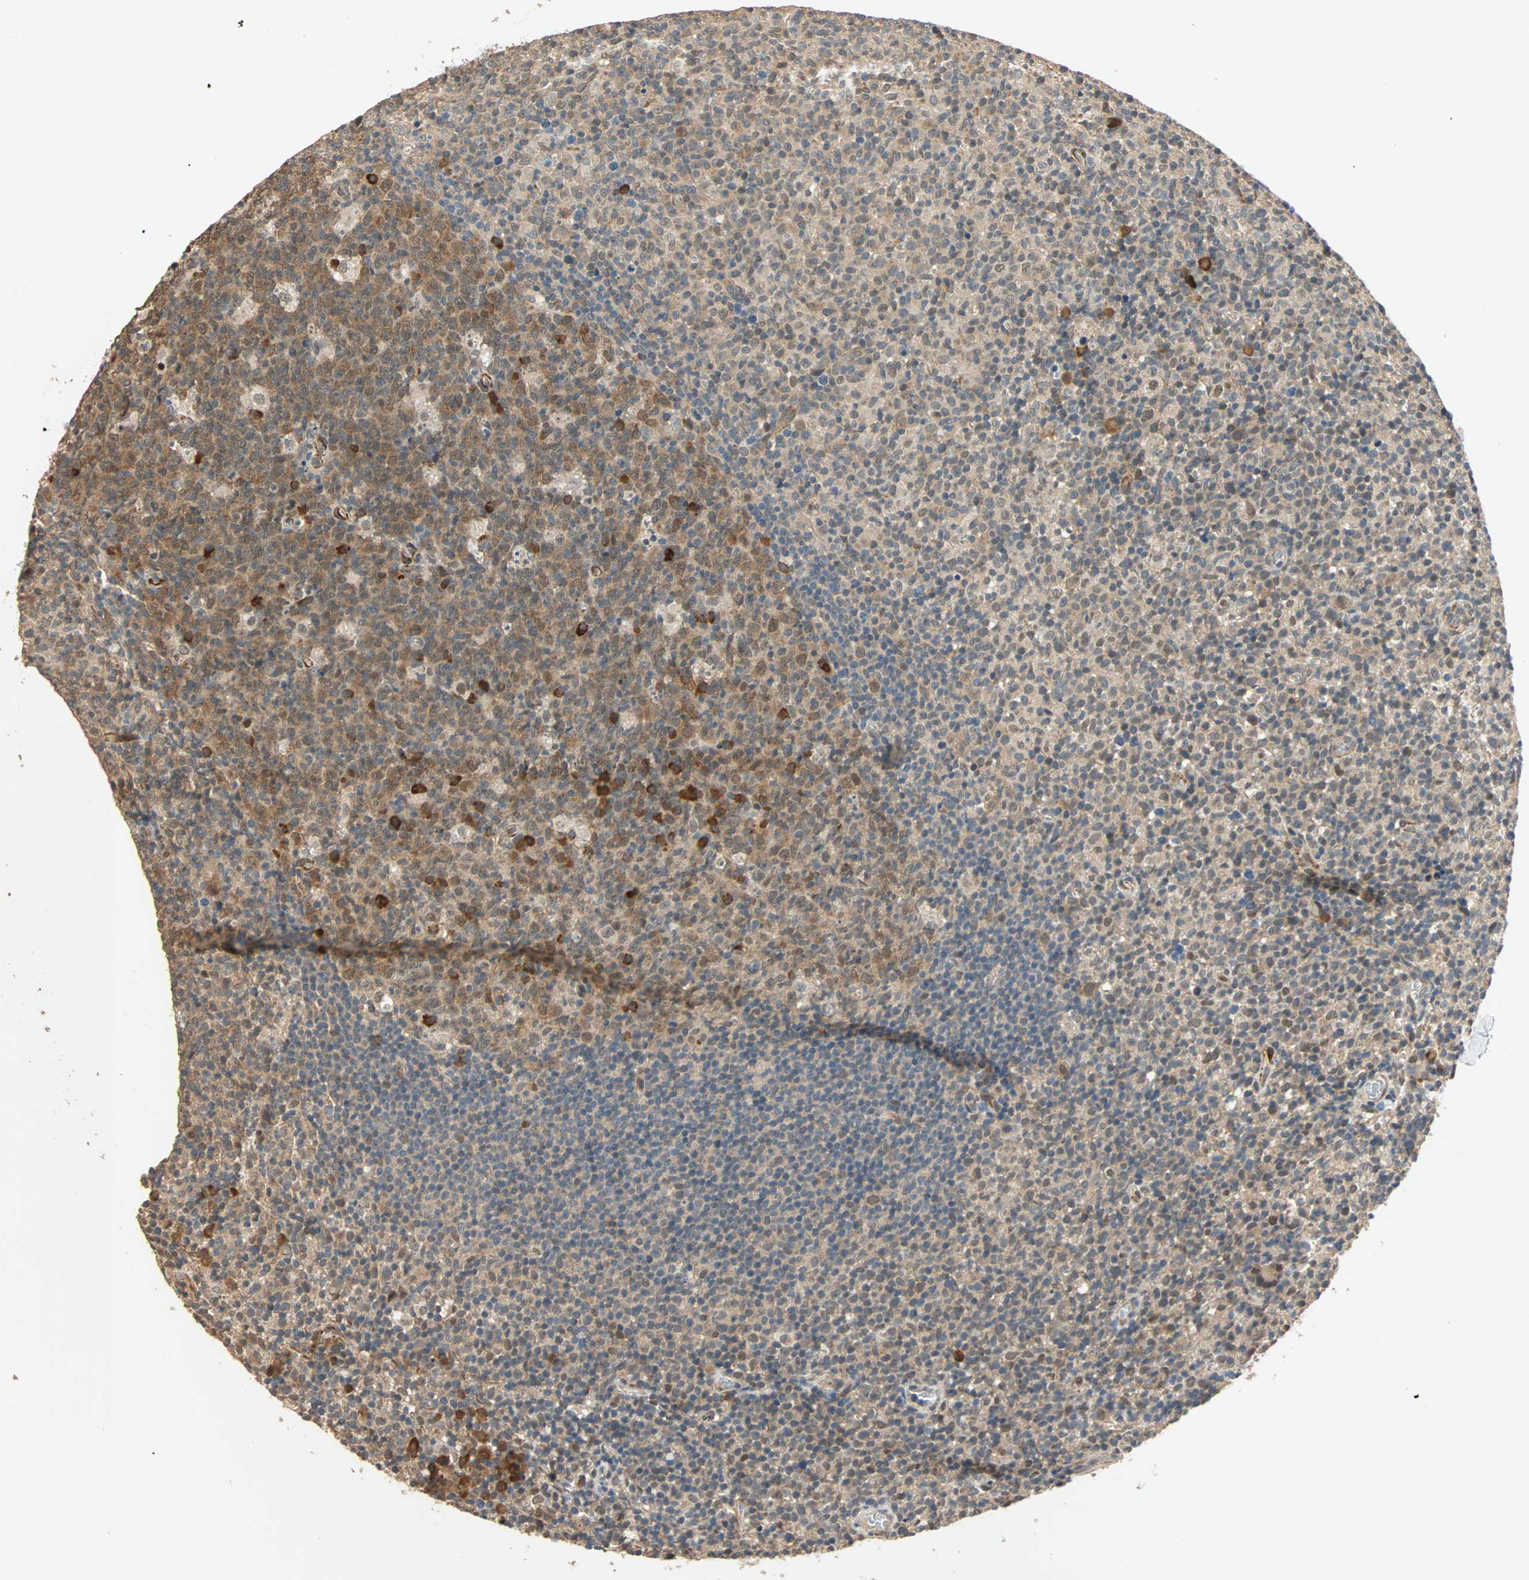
{"staining": {"intensity": "moderate", "quantity": ">75%", "location": "cytoplasmic/membranous"}, "tissue": "lymph node", "cell_type": "Germinal center cells", "image_type": "normal", "snomed": [{"axis": "morphology", "description": "Normal tissue, NOS"}, {"axis": "morphology", "description": "Inflammation, NOS"}, {"axis": "topography", "description": "Lymph node"}], "caption": "A high-resolution image shows immunohistochemistry (IHC) staining of normal lymph node, which displays moderate cytoplasmic/membranous positivity in approximately >75% of germinal center cells. (DAB = brown stain, brightfield microscopy at high magnification).", "gene": "QSER1", "patient": {"sex": "male", "age": 55}}